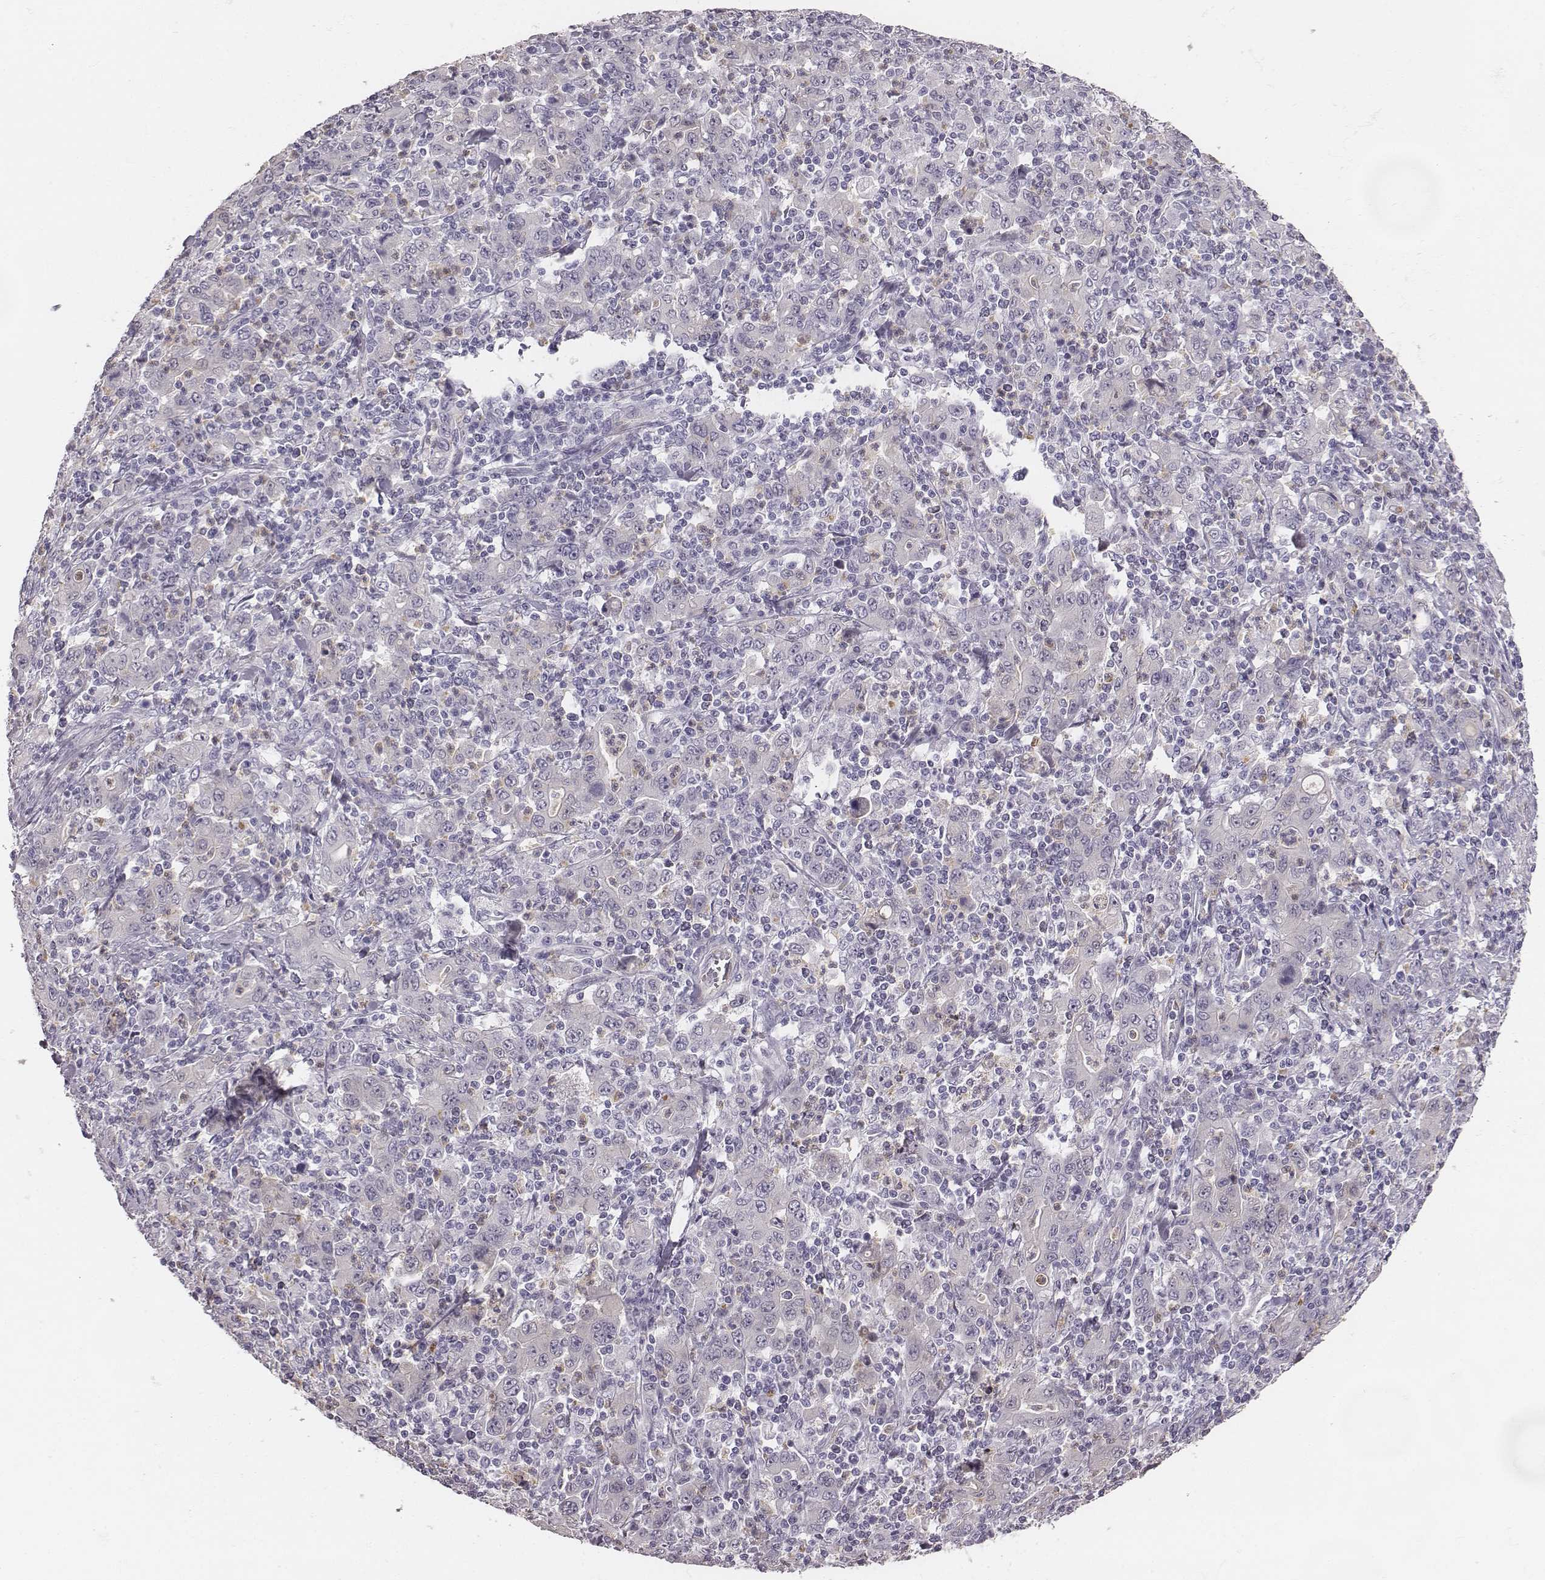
{"staining": {"intensity": "negative", "quantity": "none", "location": "none"}, "tissue": "stomach cancer", "cell_type": "Tumor cells", "image_type": "cancer", "snomed": [{"axis": "morphology", "description": "Adenocarcinoma, NOS"}, {"axis": "topography", "description": "Stomach, upper"}], "caption": "Tumor cells show no significant expression in stomach cancer.", "gene": "KCNJ12", "patient": {"sex": "male", "age": 69}}